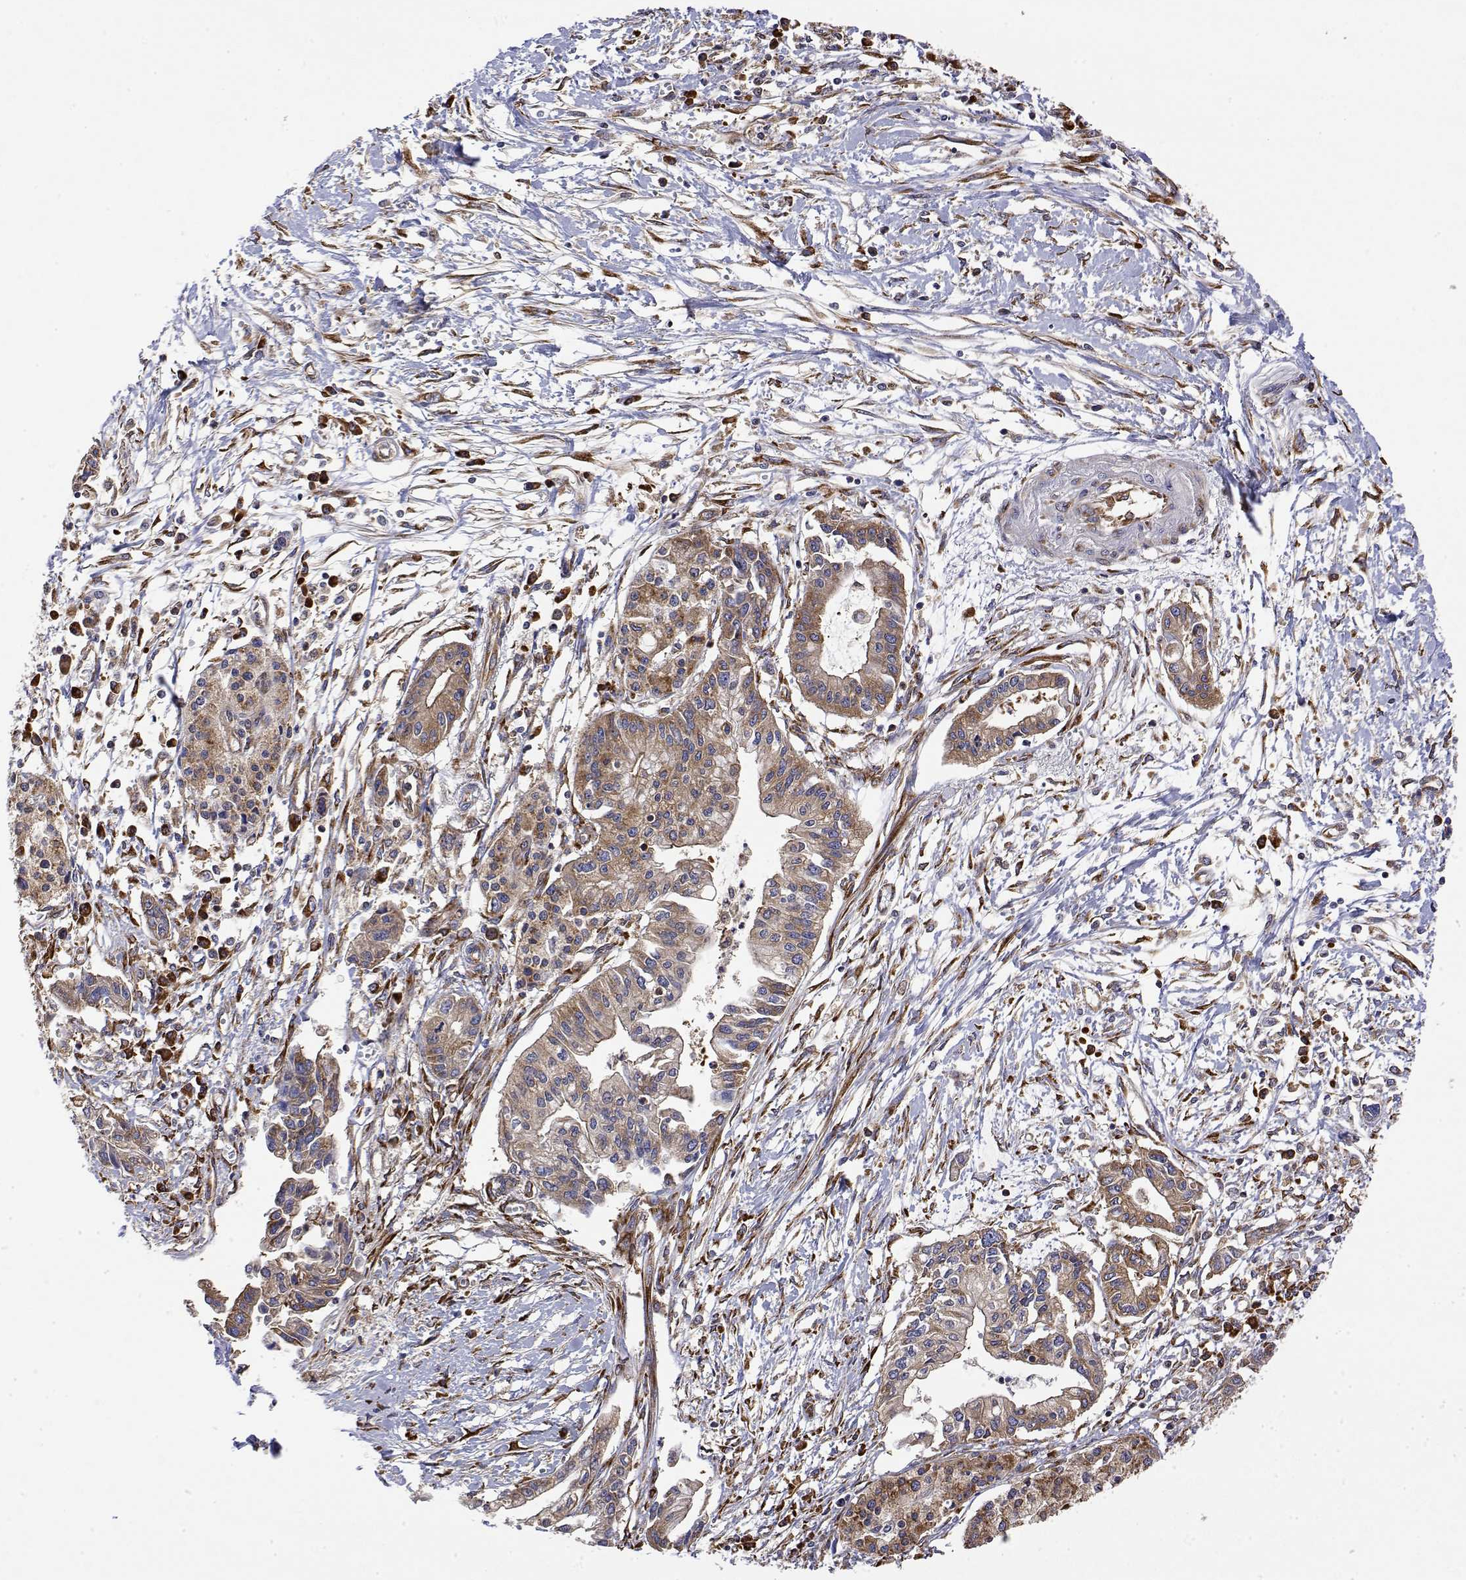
{"staining": {"intensity": "moderate", "quantity": ">75%", "location": "cytoplasmic/membranous"}, "tissue": "pancreatic cancer", "cell_type": "Tumor cells", "image_type": "cancer", "snomed": [{"axis": "morphology", "description": "Adenocarcinoma, NOS"}, {"axis": "topography", "description": "Pancreas"}], "caption": "Tumor cells demonstrate medium levels of moderate cytoplasmic/membranous staining in approximately >75% of cells in human pancreatic cancer (adenocarcinoma).", "gene": "EEF1G", "patient": {"sex": "male", "age": 60}}